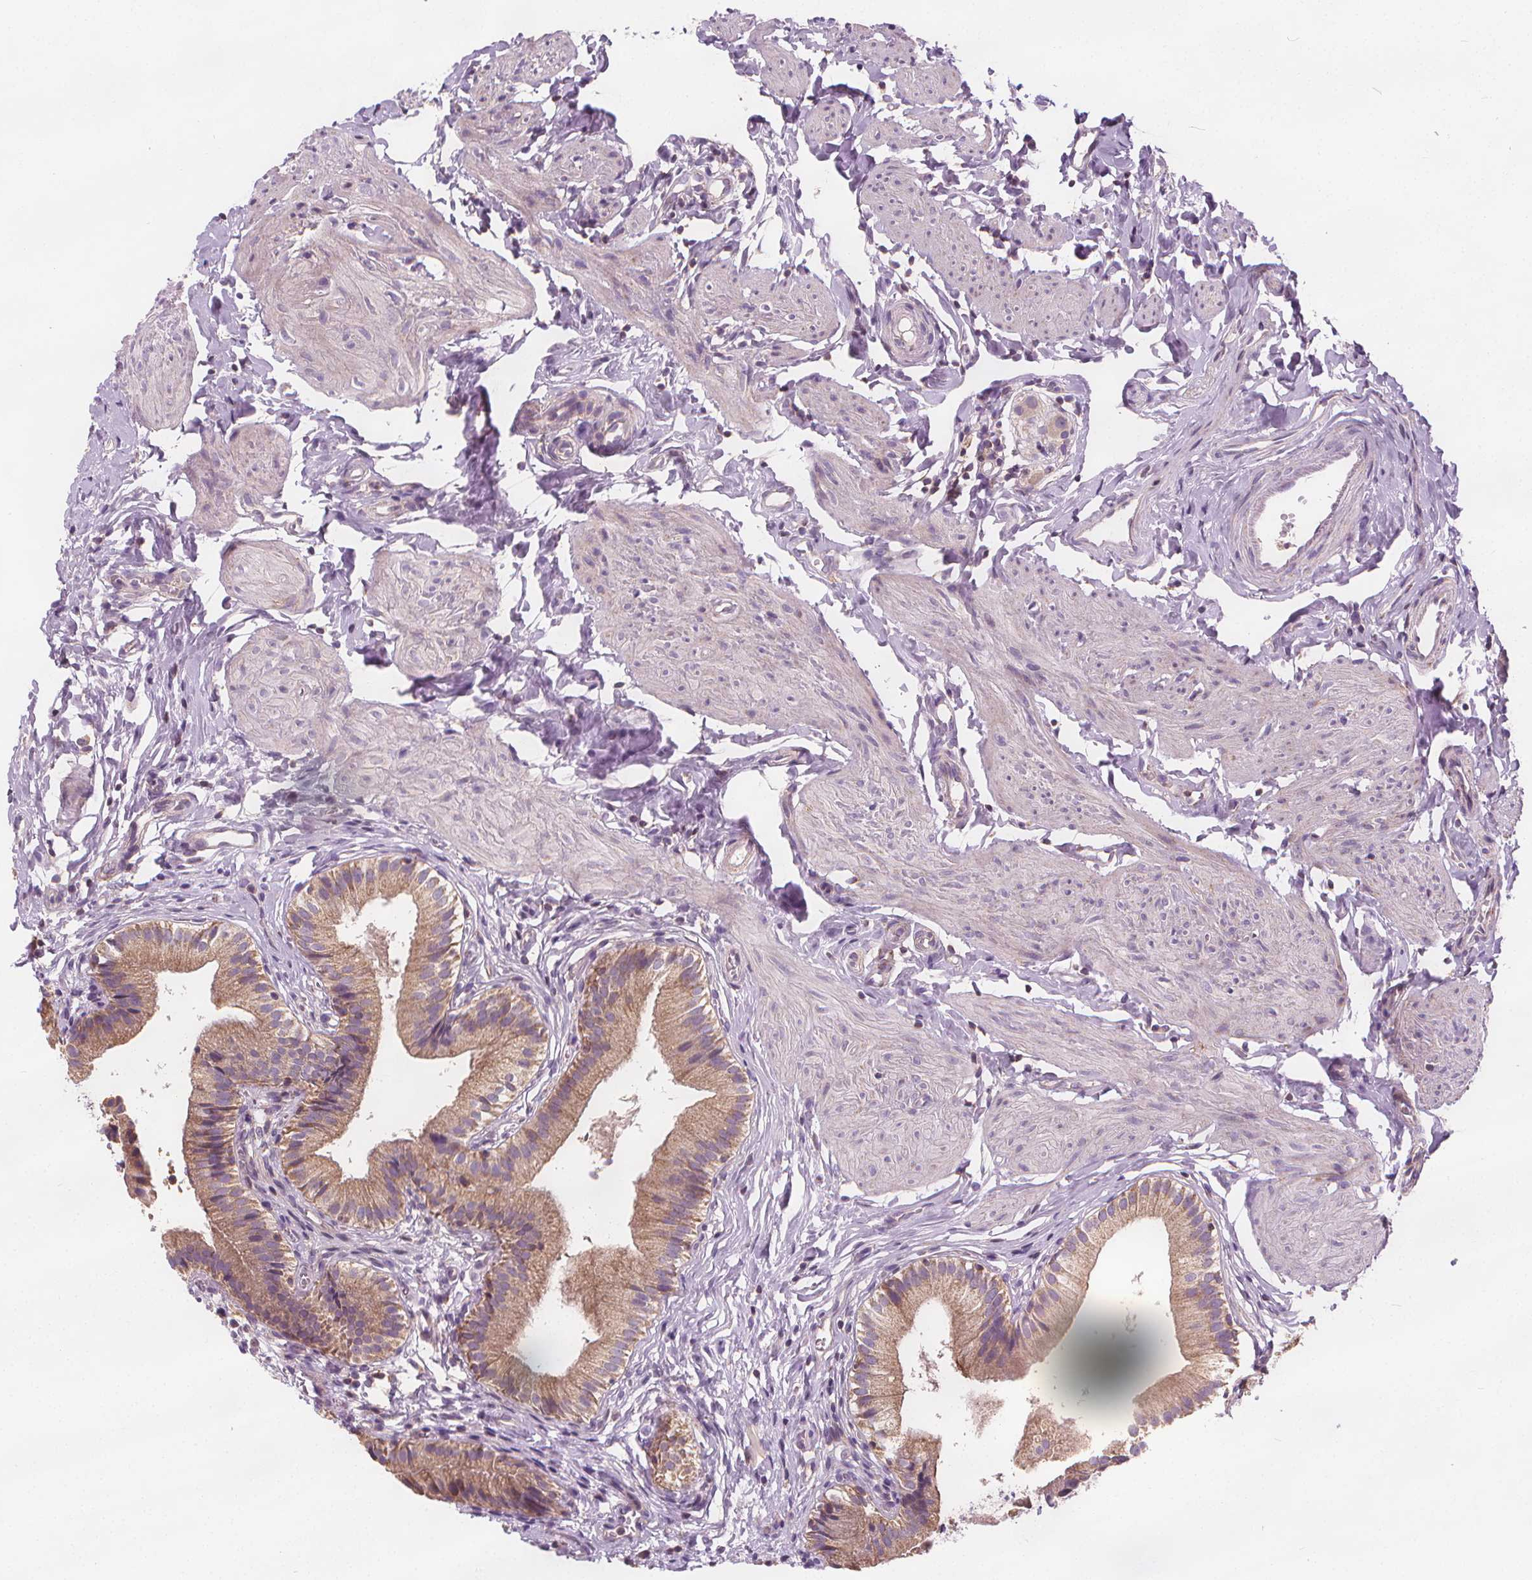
{"staining": {"intensity": "moderate", "quantity": ">75%", "location": "cytoplasmic/membranous"}, "tissue": "gallbladder", "cell_type": "Glandular cells", "image_type": "normal", "snomed": [{"axis": "morphology", "description": "Normal tissue, NOS"}, {"axis": "topography", "description": "Gallbladder"}], "caption": "Protein staining by immunohistochemistry (IHC) demonstrates moderate cytoplasmic/membranous expression in about >75% of glandular cells in normal gallbladder.", "gene": "RAB20", "patient": {"sex": "female", "age": 47}}